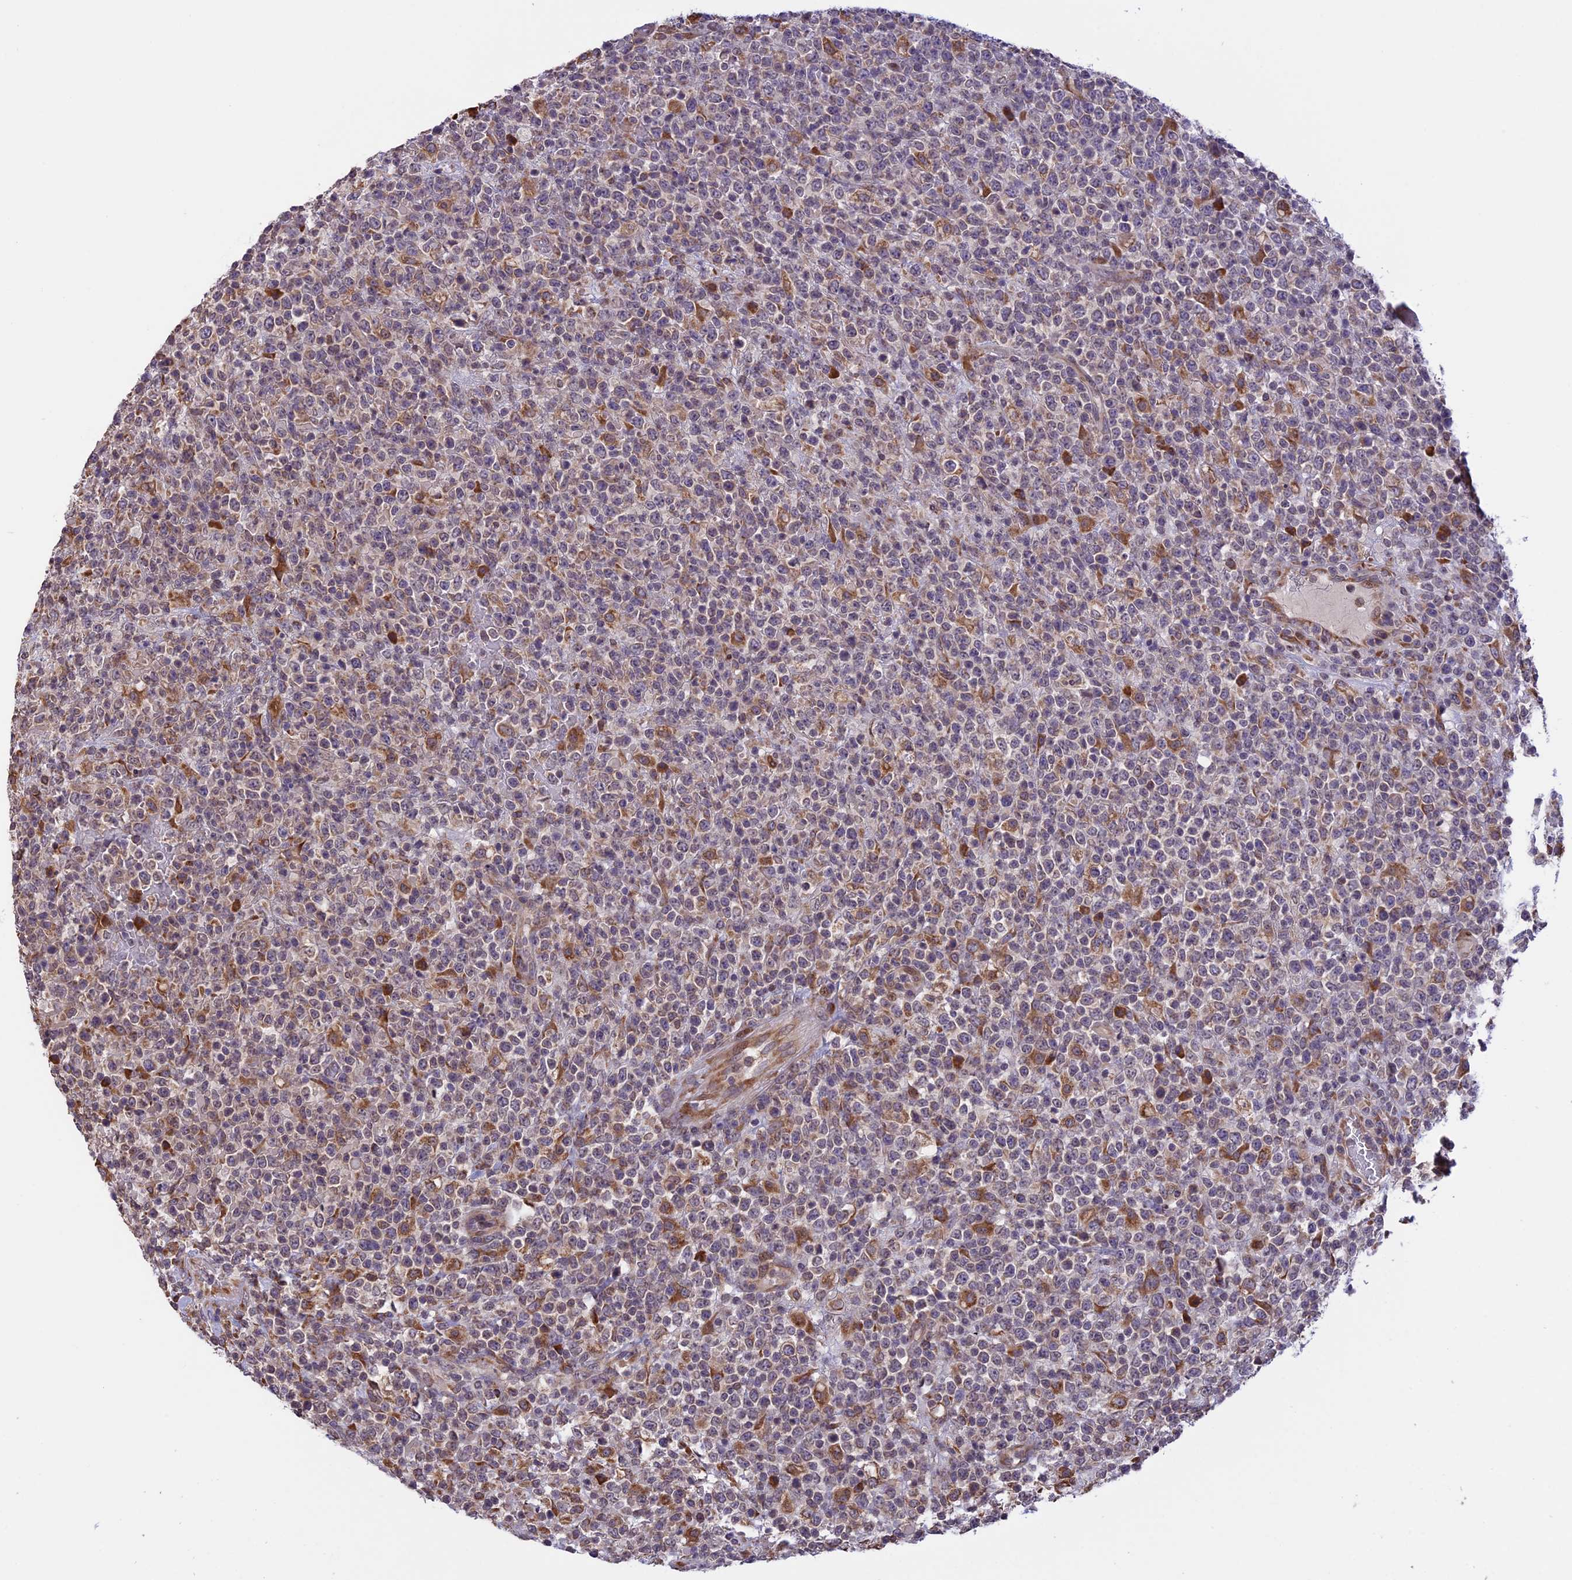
{"staining": {"intensity": "weak", "quantity": "25%-75%", "location": "cytoplasmic/membranous"}, "tissue": "lymphoma", "cell_type": "Tumor cells", "image_type": "cancer", "snomed": [{"axis": "morphology", "description": "Malignant lymphoma, non-Hodgkin's type, High grade"}, {"axis": "topography", "description": "Colon"}], "caption": "This is an image of IHC staining of malignant lymphoma, non-Hodgkin's type (high-grade), which shows weak staining in the cytoplasmic/membranous of tumor cells.", "gene": "DMRTA2", "patient": {"sex": "female", "age": 53}}